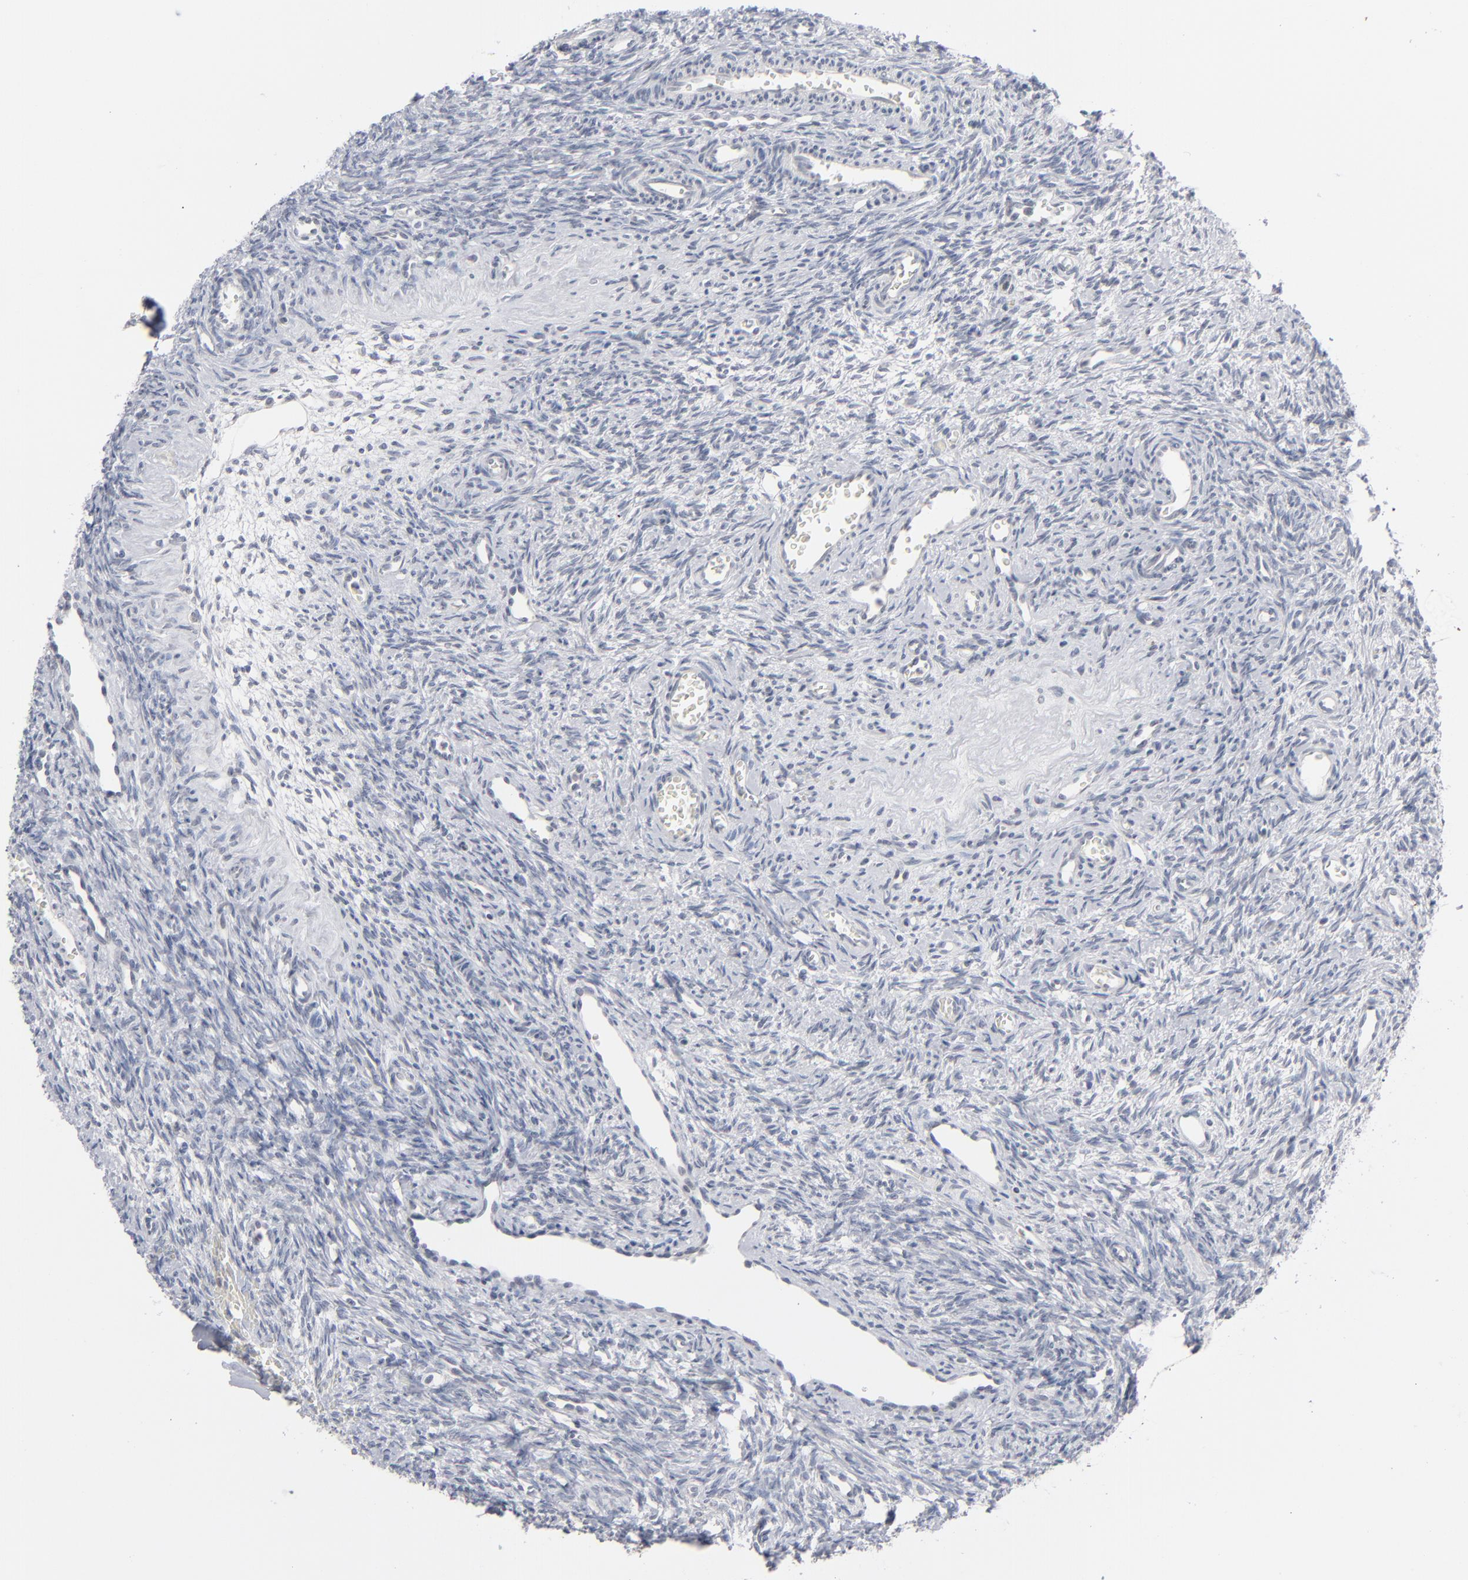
{"staining": {"intensity": "negative", "quantity": "none", "location": "none"}, "tissue": "ovary", "cell_type": "Follicle cells", "image_type": "normal", "snomed": [{"axis": "morphology", "description": "Normal tissue, NOS"}, {"axis": "topography", "description": "Ovary"}], "caption": "The histopathology image reveals no significant expression in follicle cells of ovary. (DAB immunohistochemistry (IHC) with hematoxylin counter stain).", "gene": "POF1B", "patient": {"sex": "female", "age": 39}}